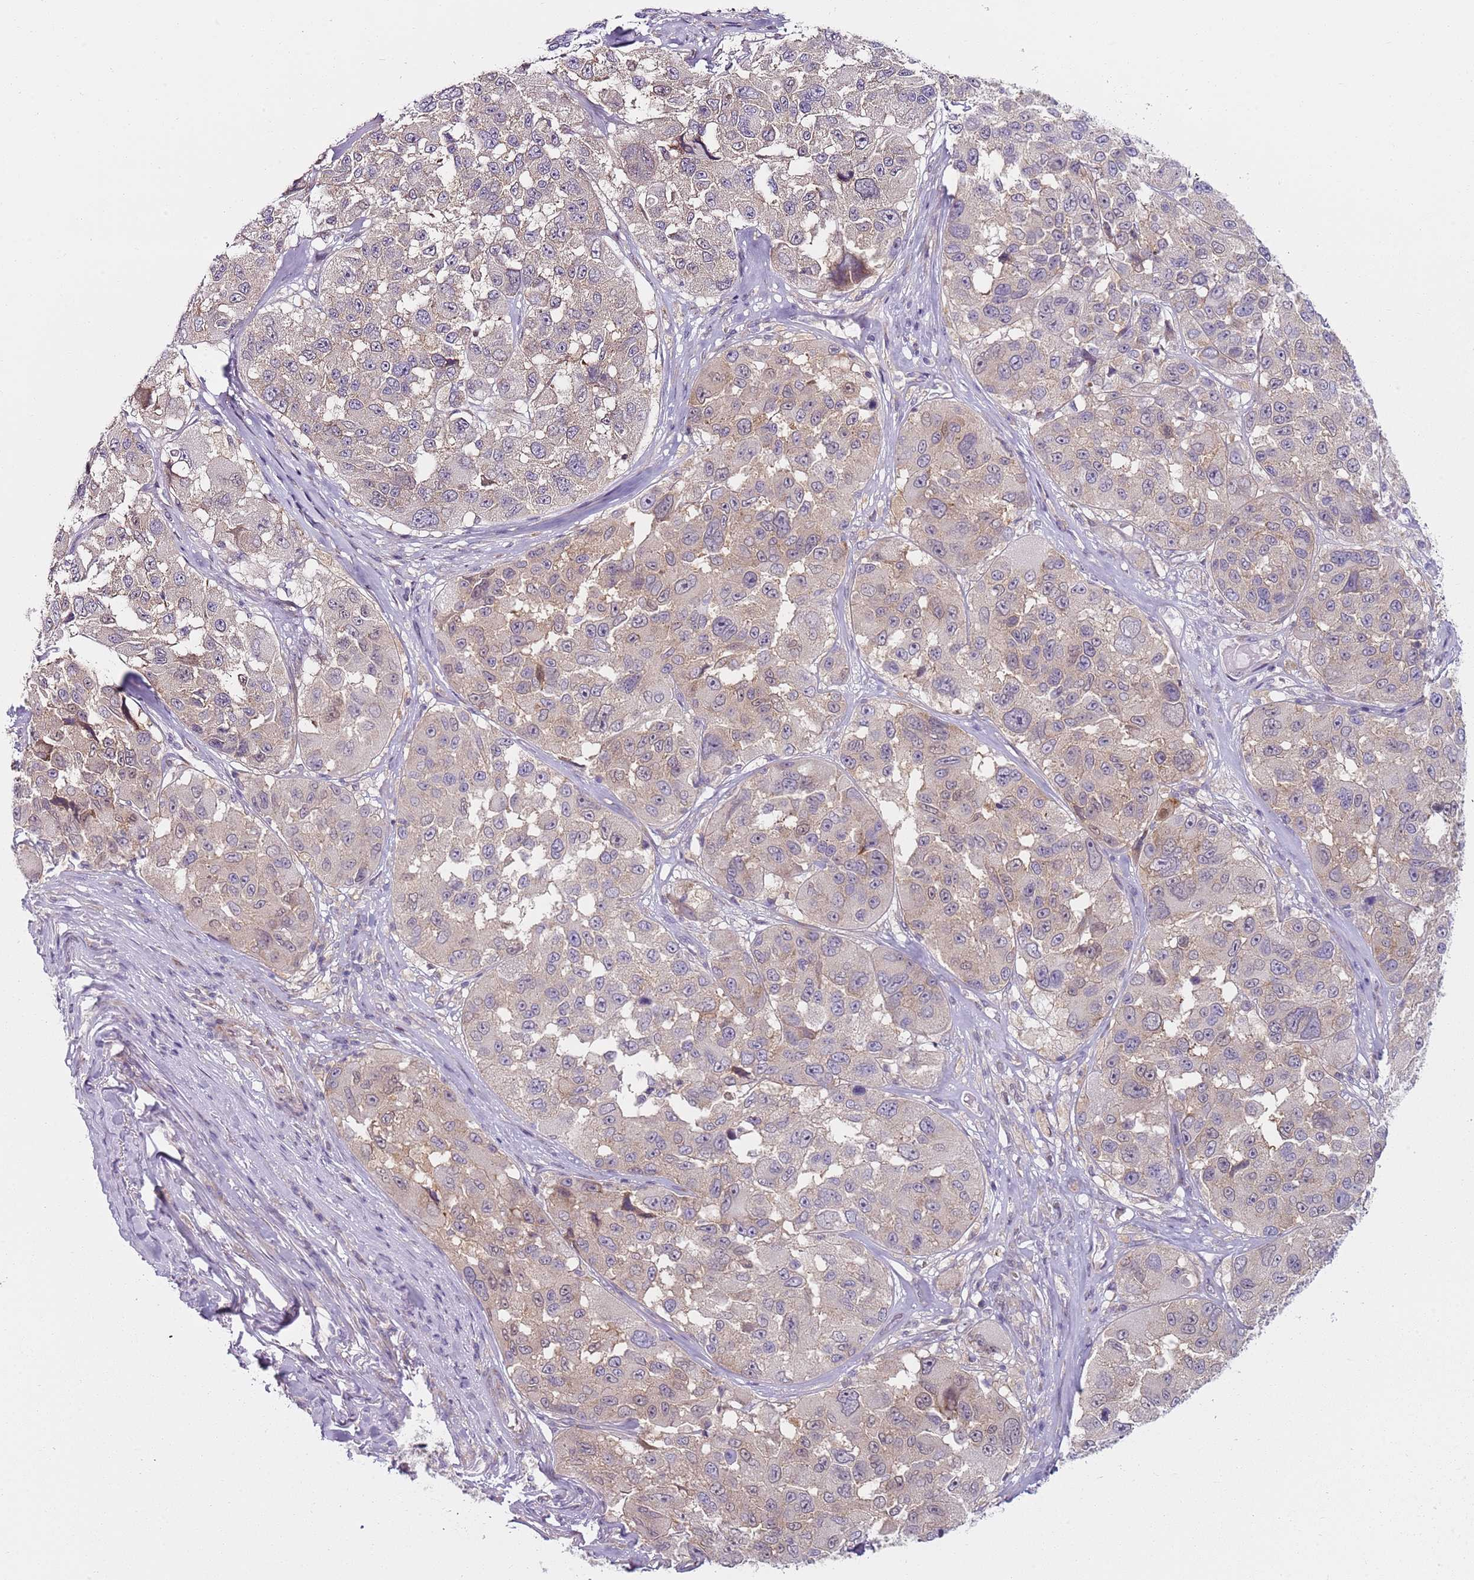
{"staining": {"intensity": "weak", "quantity": "<25%", "location": "cytoplasmic/membranous"}, "tissue": "melanoma", "cell_type": "Tumor cells", "image_type": "cancer", "snomed": [{"axis": "morphology", "description": "Malignant melanoma, NOS"}, {"axis": "topography", "description": "Skin"}], "caption": "Micrograph shows no protein staining in tumor cells of malignant melanoma tissue. (DAB immunohistochemistry with hematoxylin counter stain).", "gene": "SLC26A6", "patient": {"sex": "female", "age": 66}}